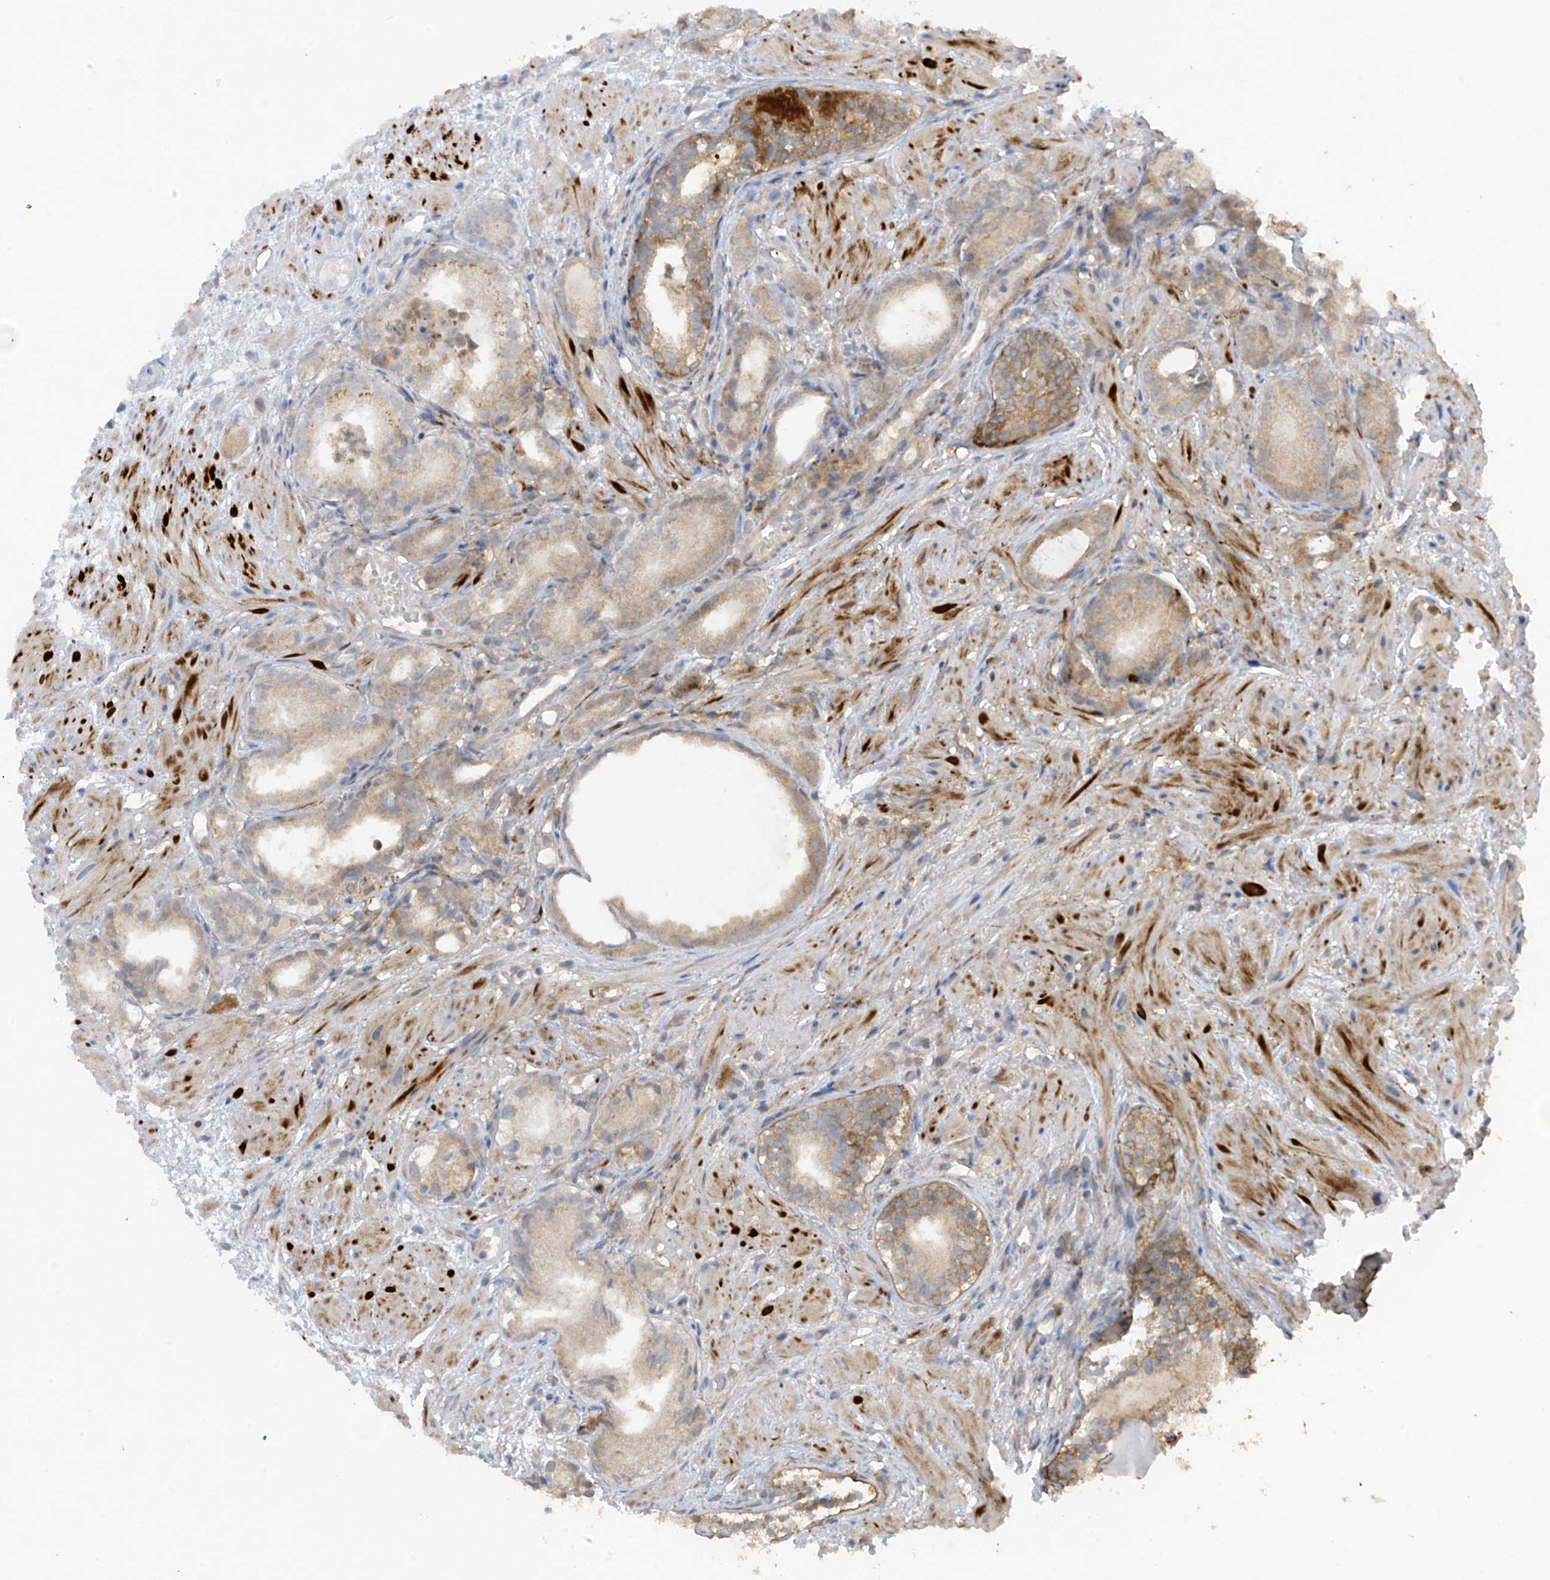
{"staining": {"intensity": "weak", "quantity": ">75%", "location": "cytoplasmic/membranous"}, "tissue": "prostate cancer", "cell_type": "Tumor cells", "image_type": "cancer", "snomed": [{"axis": "morphology", "description": "Adenocarcinoma, Low grade"}, {"axis": "topography", "description": "Prostate"}], "caption": "An image showing weak cytoplasmic/membranous positivity in approximately >75% of tumor cells in prostate cancer, as visualized by brown immunohistochemical staining.", "gene": "SAMD3", "patient": {"sex": "male", "age": 88}}